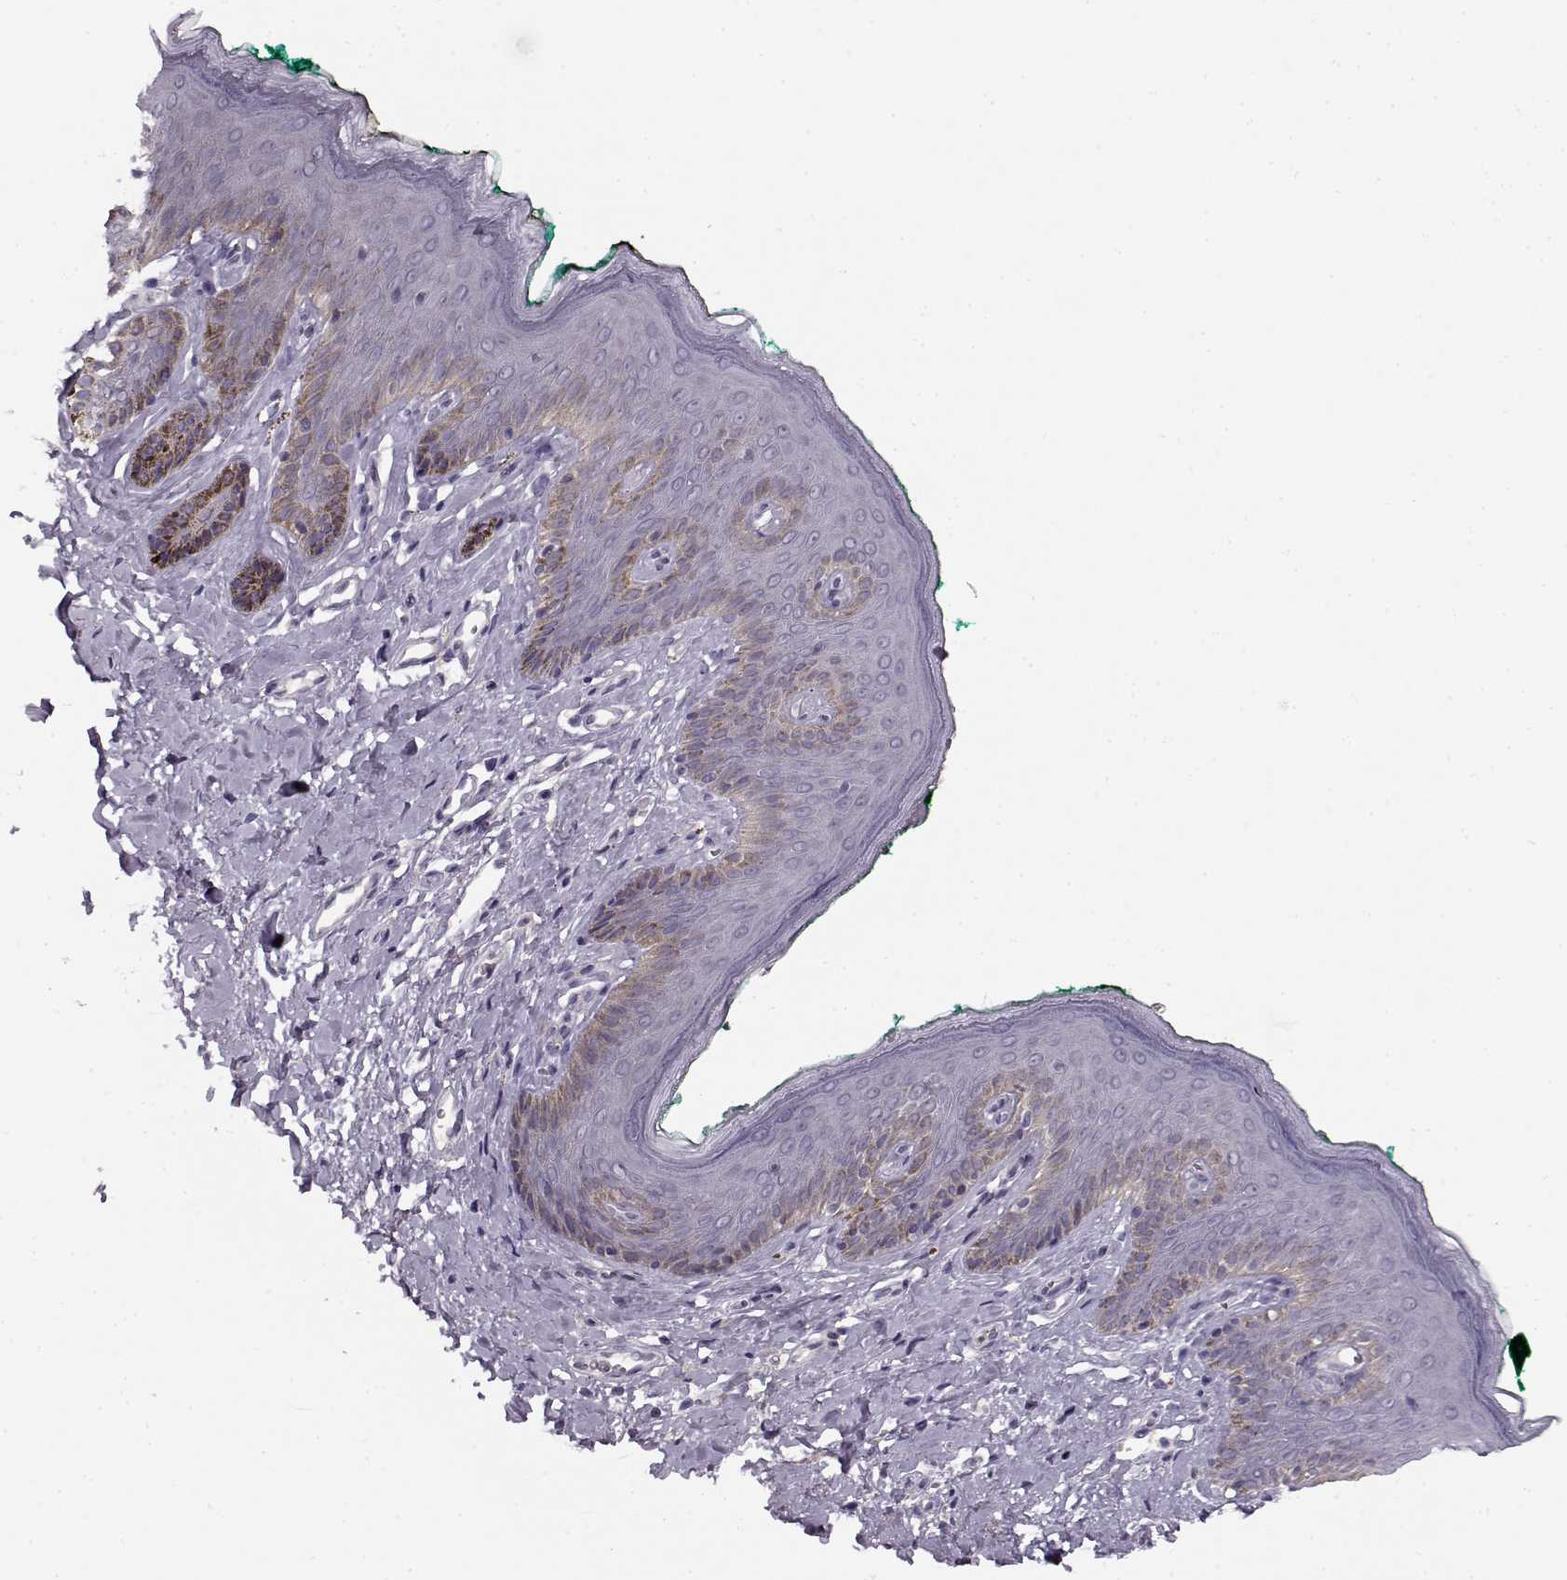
{"staining": {"intensity": "weak", "quantity": "<25%", "location": "cytoplasmic/membranous"}, "tissue": "skin", "cell_type": "Epidermal cells", "image_type": "normal", "snomed": [{"axis": "morphology", "description": "Normal tissue, NOS"}, {"axis": "topography", "description": "Vulva"}], "caption": "DAB (3,3'-diaminobenzidine) immunohistochemical staining of benign skin demonstrates no significant expression in epidermal cells. The staining was performed using DAB (3,3'-diaminobenzidine) to visualize the protein expression in brown, while the nuclei were stained in blue with hematoxylin (Magnification: 20x).", "gene": "RP1L1", "patient": {"sex": "female", "age": 66}}